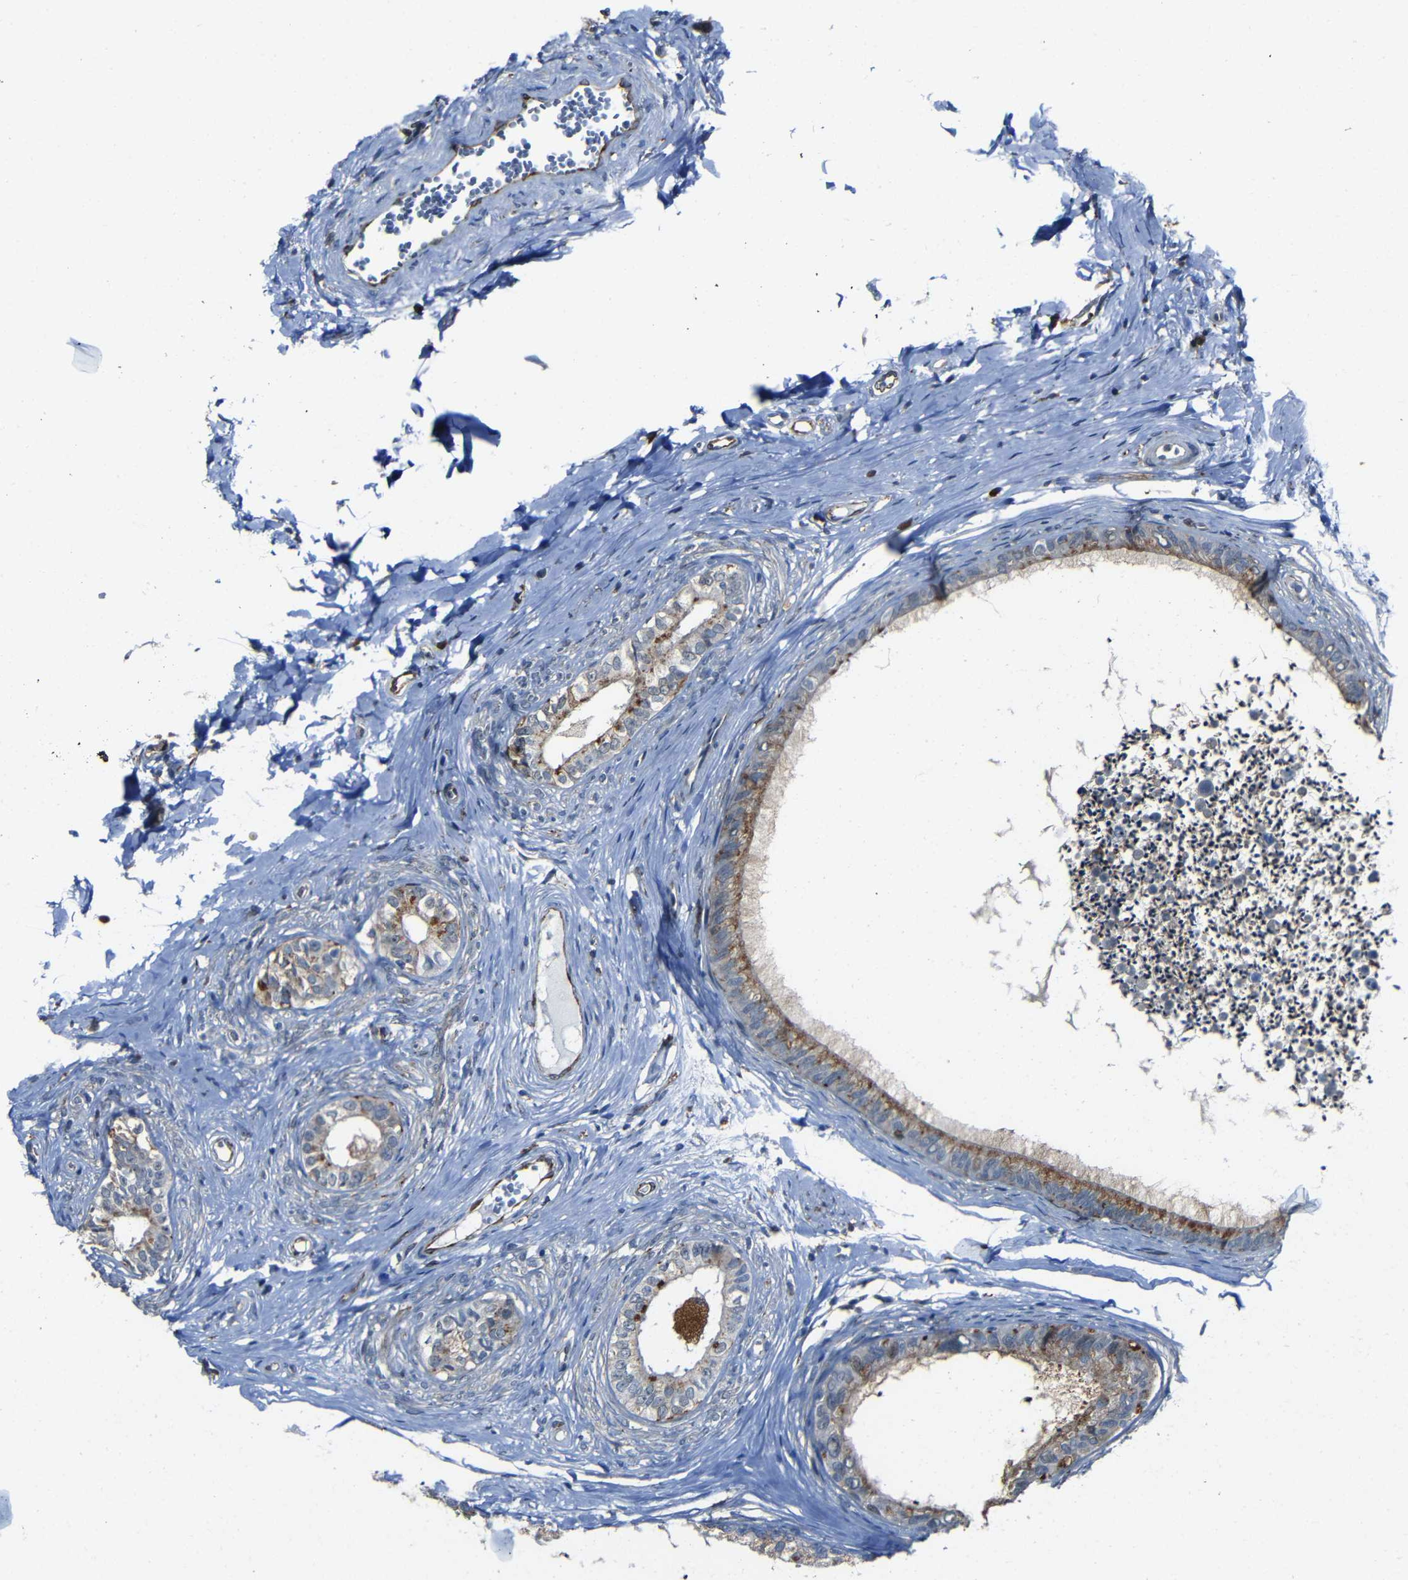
{"staining": {"intensity": "moderate", "quantity": "25%-75%", "location": "cytoplasmic/membranous"}, "tissue": "epididymis", "cell_type": "Glandular cells", "image_type": "normal", "snomed": [{"axis": "morphology", "description": "Normal tissue, NOS"}, {"axis": "topography", "description": "Epididymis"}], "caption": "A histopathology image showing moderate cytoplasmic/membranous positivity in approximately 25%-75% of glandular cells in benign epididymis, as visualized by brown immunohistochemical staining.", "gene": "DNAJC5", "patient": {"sex": "male", "age": 56}}